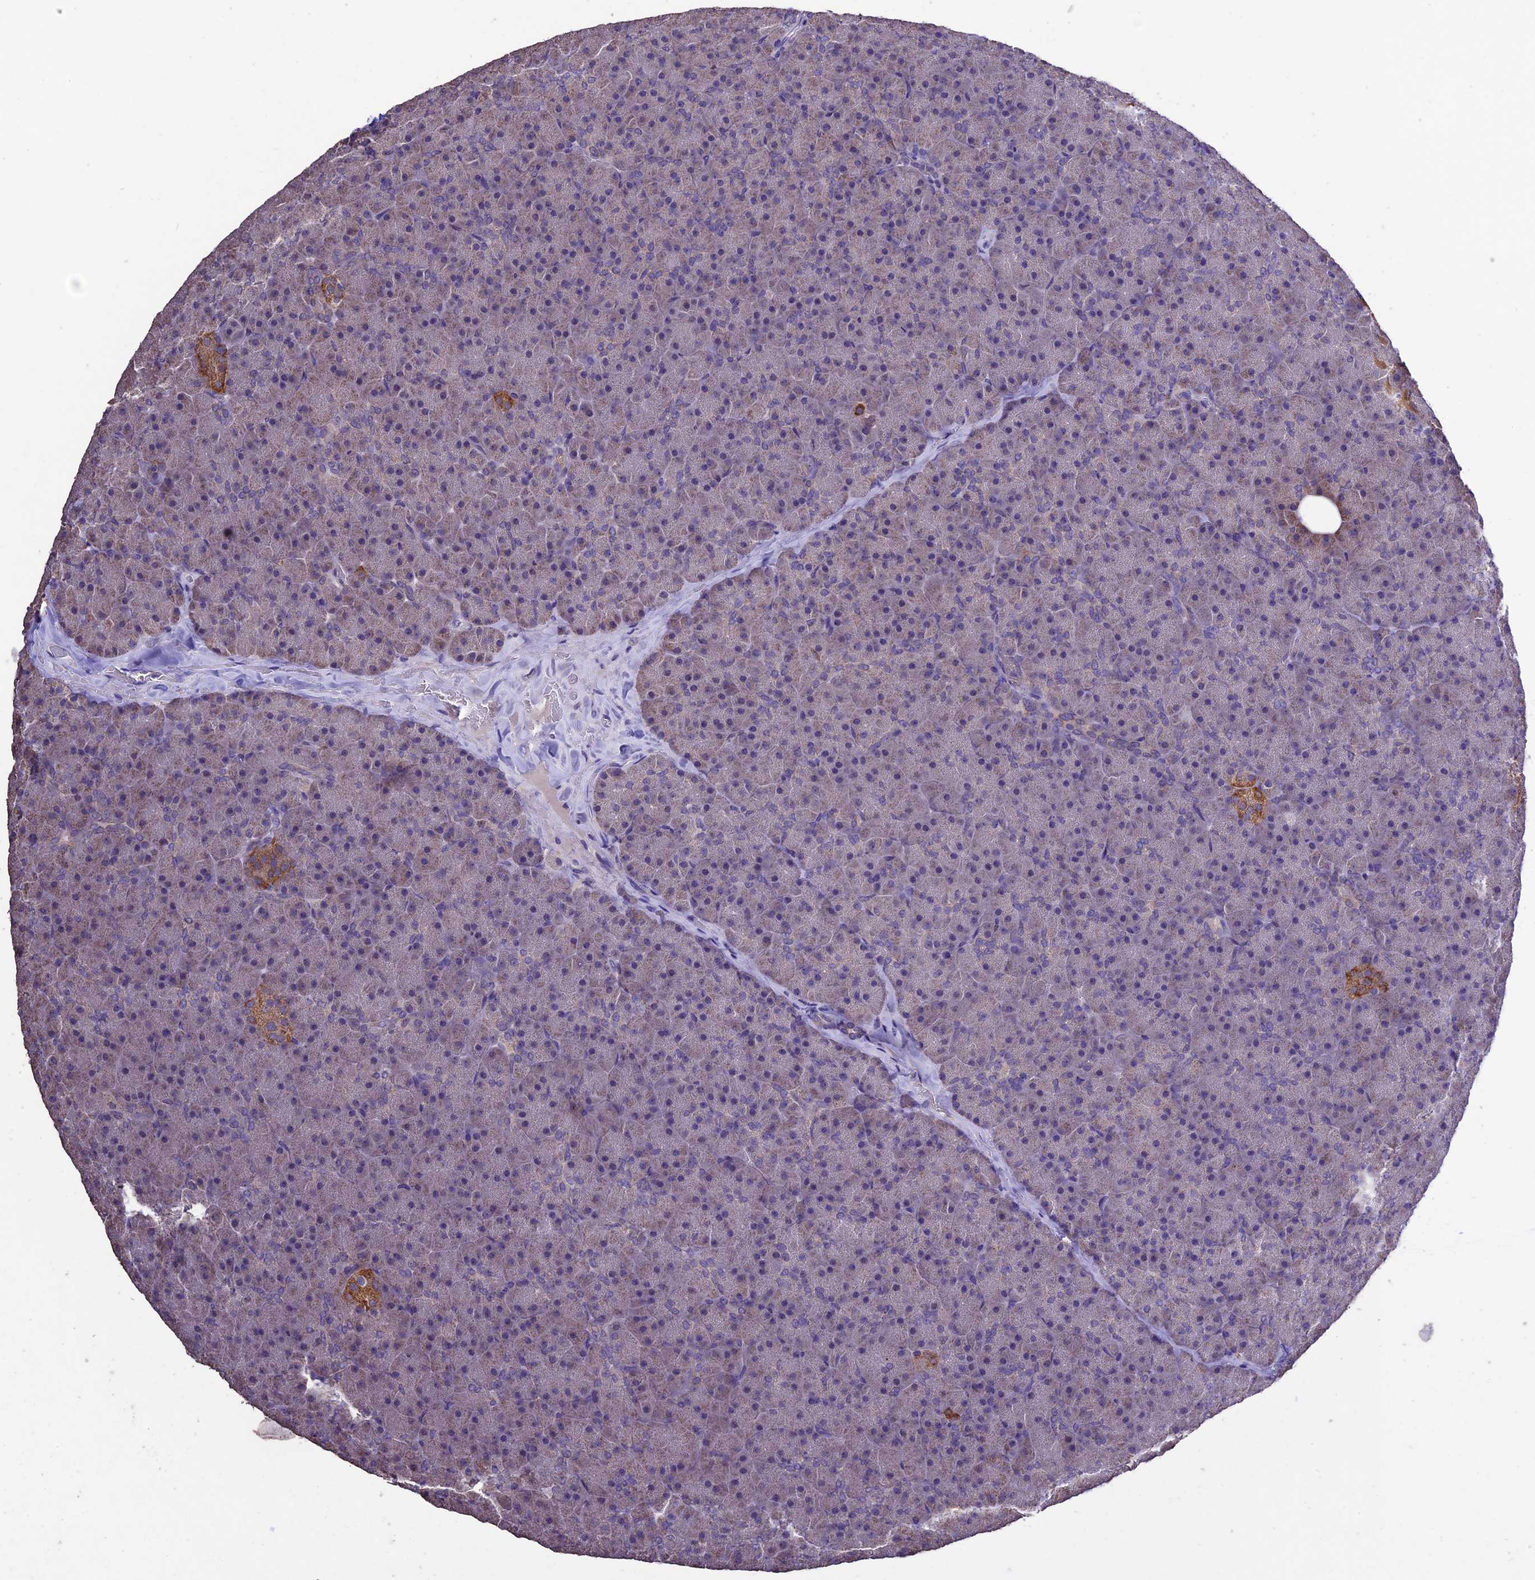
{"staining": {"intensity": "weak", "quantity": "25%-75%", "location": "cytoplasmic/membranous"}, "tissue": "pancreas", "cell_type": "Exocrine glandular cells", "image_type": "normal", "snomed": [{"axis": "morphology", "description": "Normal tissue, NOS"}, {"axis": "topography", "description": "Pancreas"}], "caption": "IHC (DAB (3,3'-diaminobenzidine)) staining of benign human pancreas exhibits weak cytoplasmic/membranous protein positivity in about 25%-75% of exocrine glandular cells.", "gene": "DIS3L", "patient": {"sex": "male", "age": 36}}